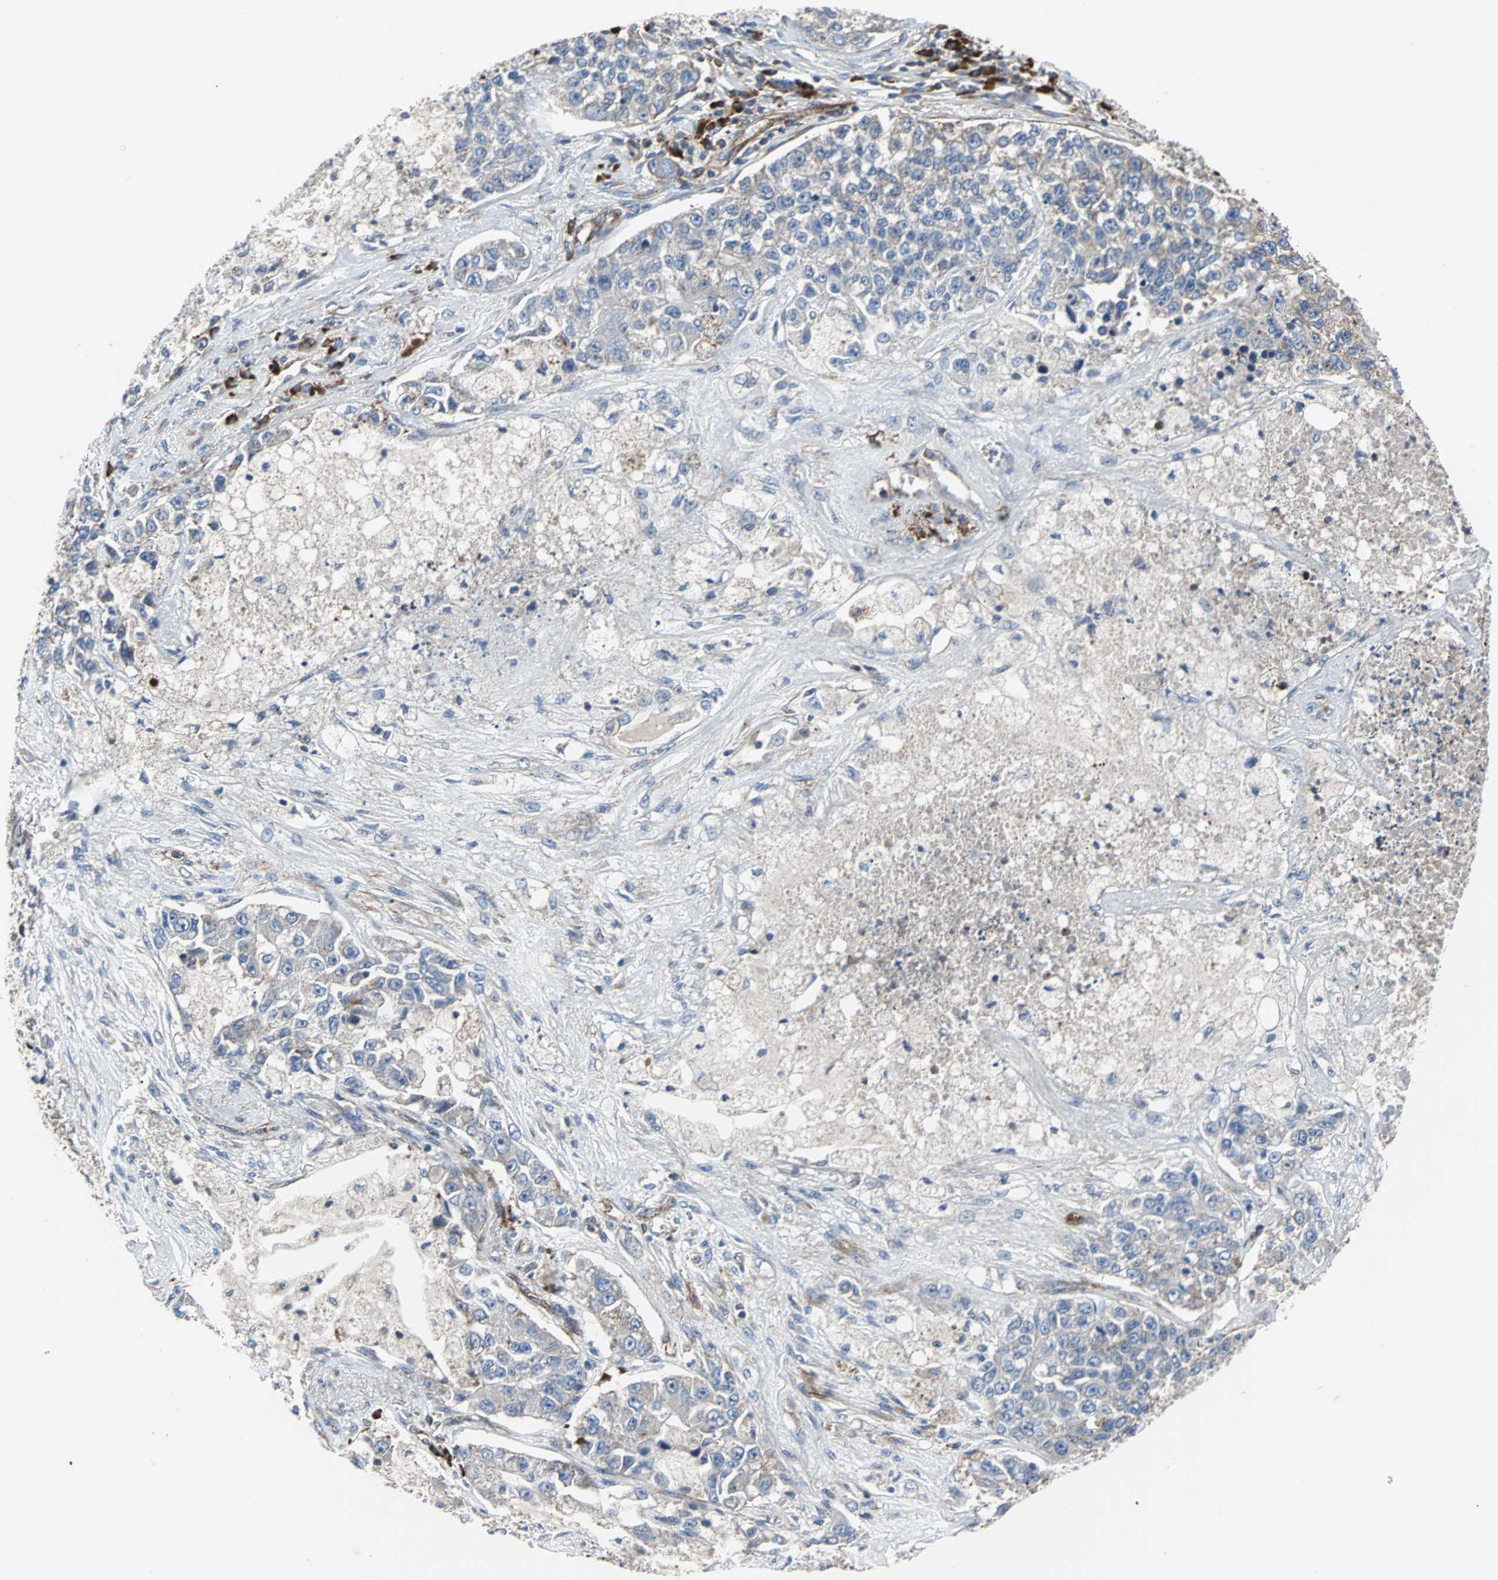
{"staining": {"intensity": "weak", "quantity": ">75%", "location": "cytoplasmic/membranous"}, "tissue": "lung cancer", "cell_type": "Tumor cells", "image_type": "cancer", "snomed": [{"axis": "morphology", "description": "Adenocarcinoma, NOS"}, {"axis": "topography", "description": "Lung"}], "caption": "An image showing weak cytoplasmic/membranous positivity in about >75% of tumor cells in adenocarcinoma (lung), as visualized by brown immunohistochemical staining.", "gene": "PLCG2", "patient": {"sex": "male", "age": 49}}